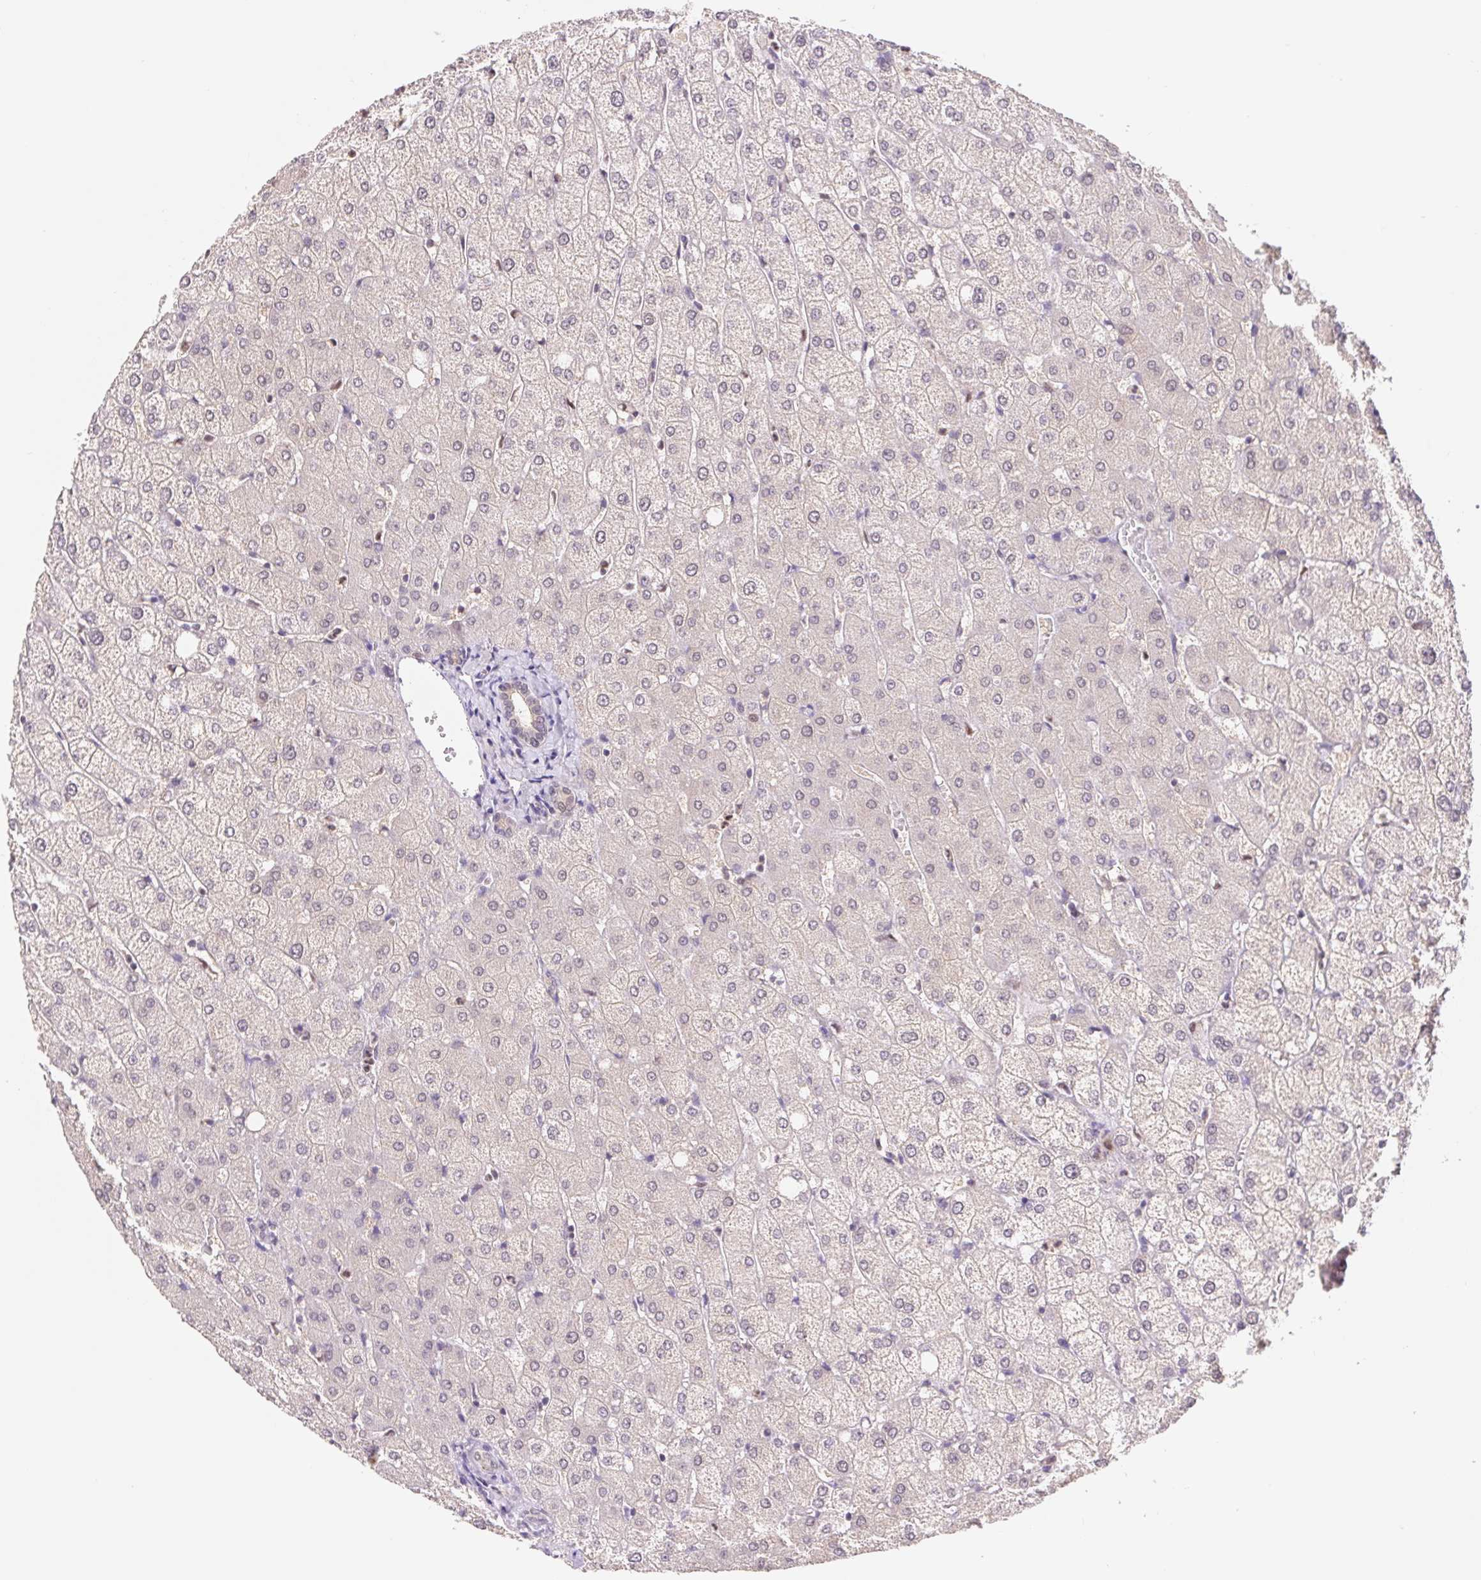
{"staining": {"intensity": "weak", "quantity": "<25%", "location": "nuclear"}, "tissue": "liver", "cell_type": "Cholangiocytes", "image_type": "normal", "snomed": [{"axis": "morphology", "description": "Normal tissue, NOS"}, {"axis": "topography", "description": "Liver"}], "caption": "A high-resolution image shows immunohistochemistry staining of benign liver, which displays no significant staining in cholangiocytes. (Stains: DAB (3,3'-diaminobenzidine) IHC with hematoxylin counter stain, Microscopy: brightfield microscopy at high magnification).", "gene": "L3MBTL4", "patient": {"sex": "female", "age": 54}}